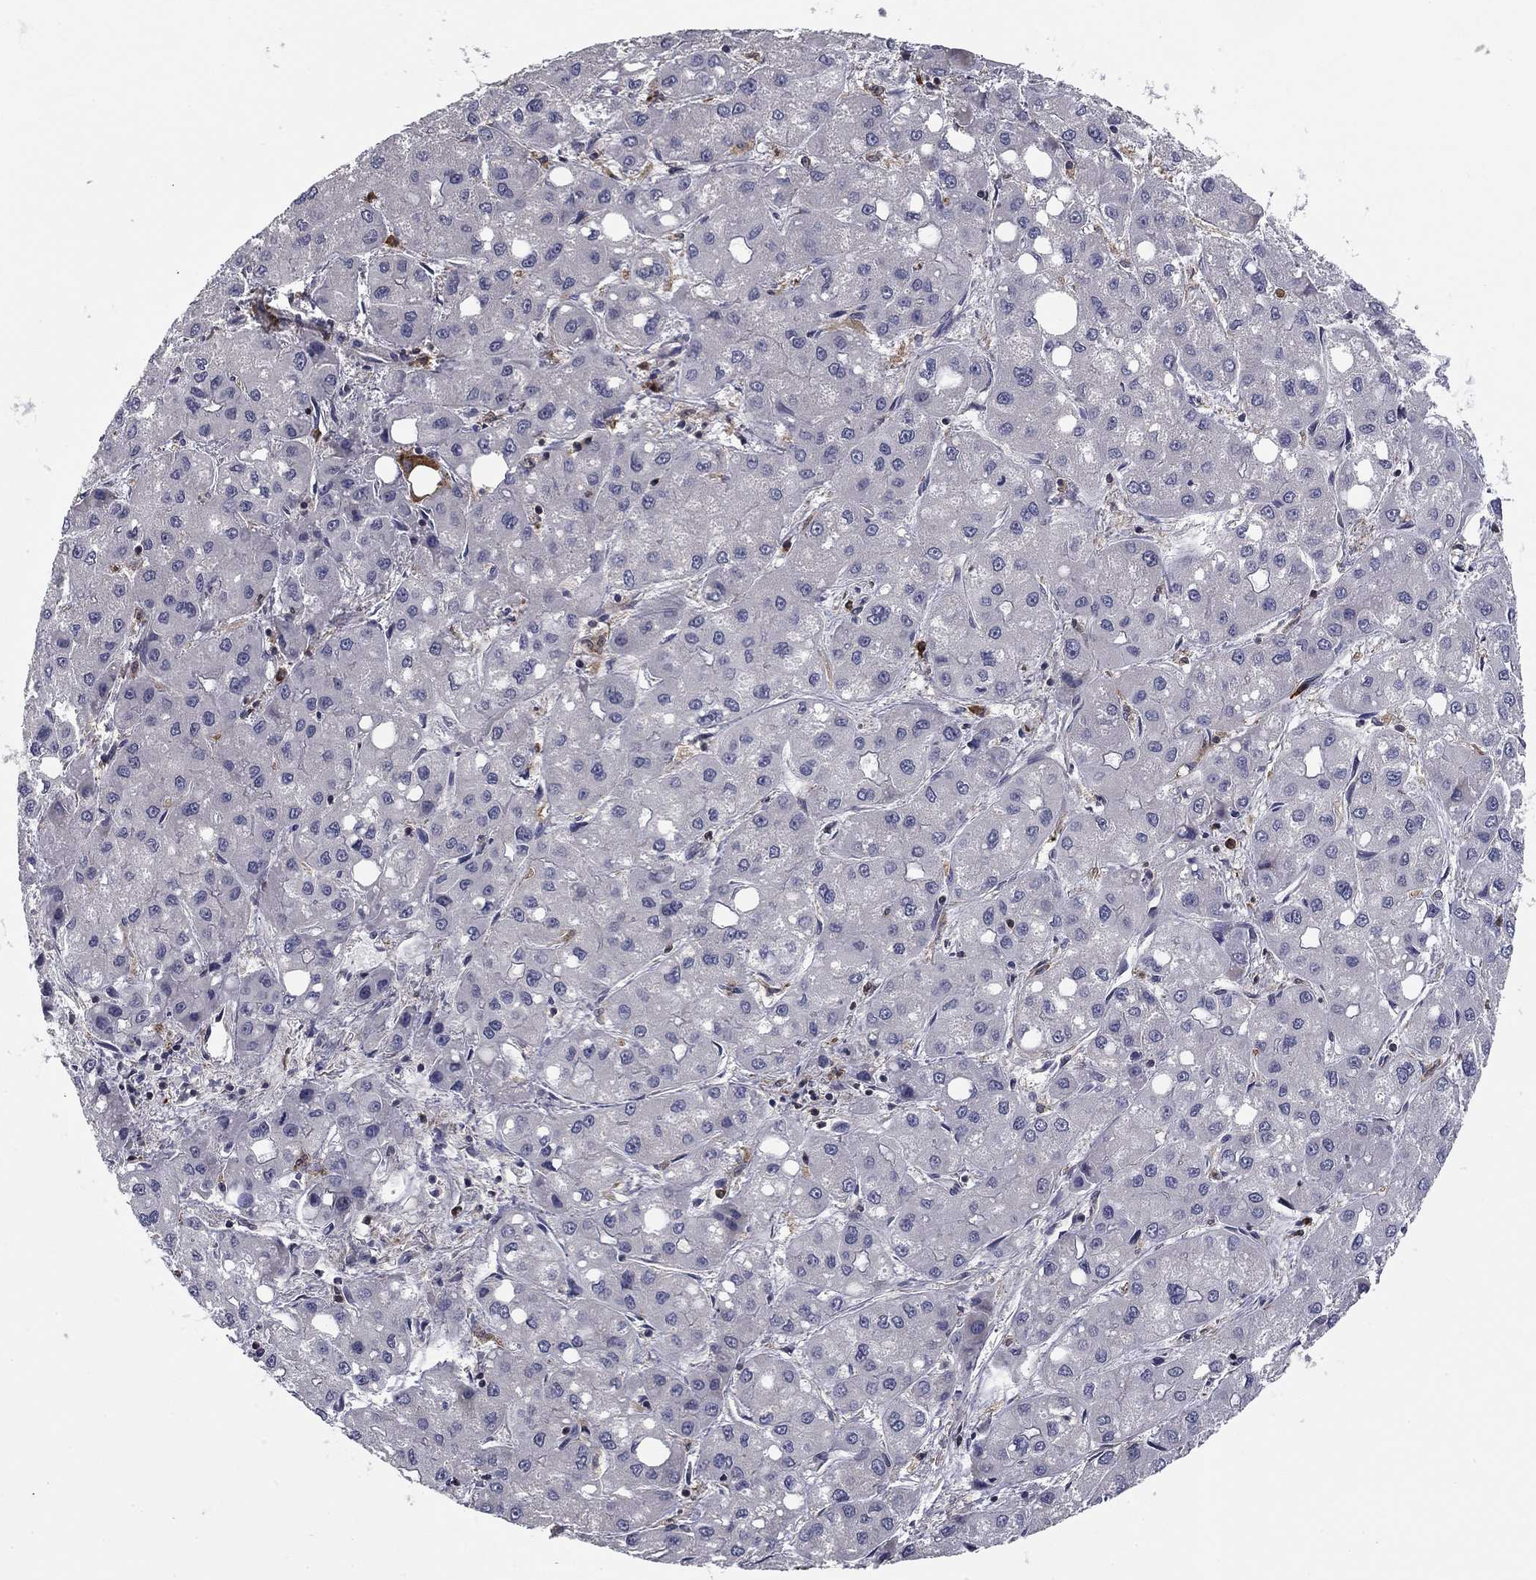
{"staining": {"intensity": "negative", "quantity": "none", "location": "none"}, "tissue": "liver cancer", "cell_type": "Tumor cells", "image_type": "cancer", "snomed": [{"axis": "morphology", "description": "Carcinoma, Hepatocellular, NOS"}, {"axis": "topography", "description": "Liver"}], "caption": "Micrograph shows no protein positivity in tumor cells of liver cancer tissue. (DAB (3,3'-diaminobenzidine) immunohistochemistry (IHC) with hematoxylin counter stain).", "gene": "PLCB2", "patient": {"sex": "male", "age": 73}}